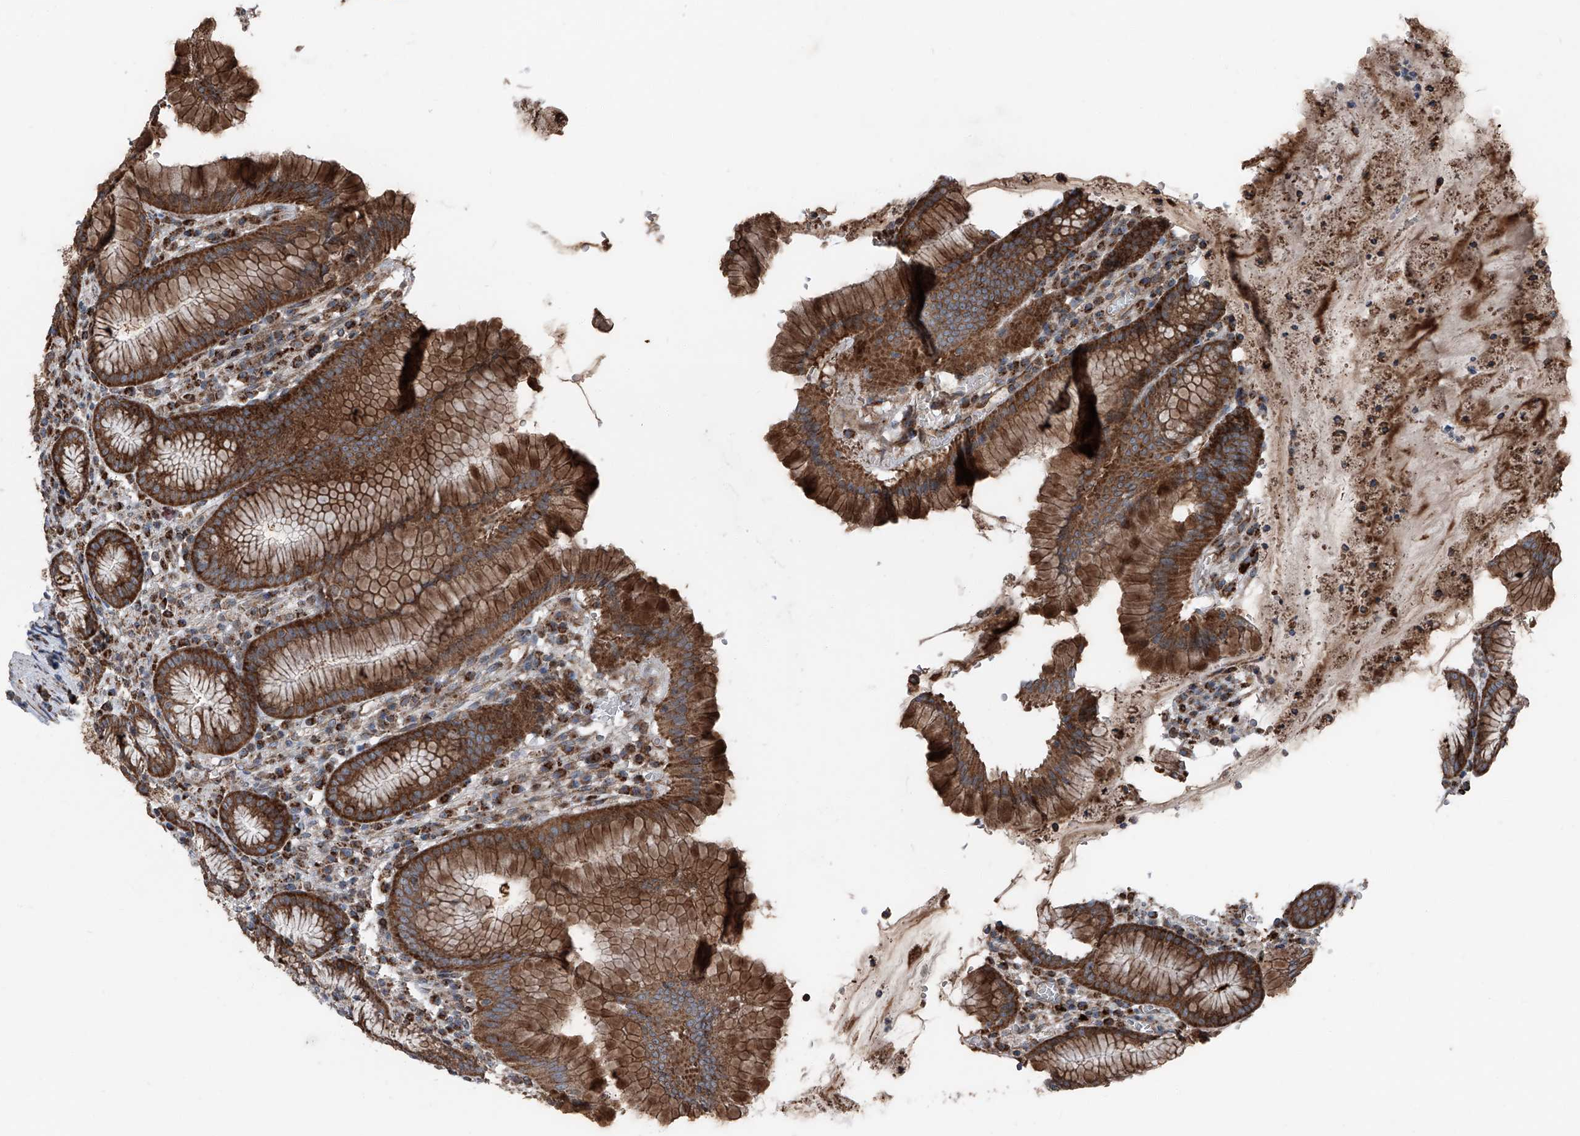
{"staining": {"intensity": "strong", "quantity": ">75%", "location": "cytoplasmic/membranous"}, "tissue": "stomach", "cell_type": "Glandular cells", "image_type": "normal", "snomed": [{"axis": "morphology", "description": "Normal tissue, NOS"}, {"axis": "topography", "description": "Stomach"}], "caption": "The image exhibits a brown stain indicating the presence of a protein in the cytoplasmic/membranous of glandular cells in stomach.", "gene": "LIMK1", "patient": {"sex": "male", "age": 55}}